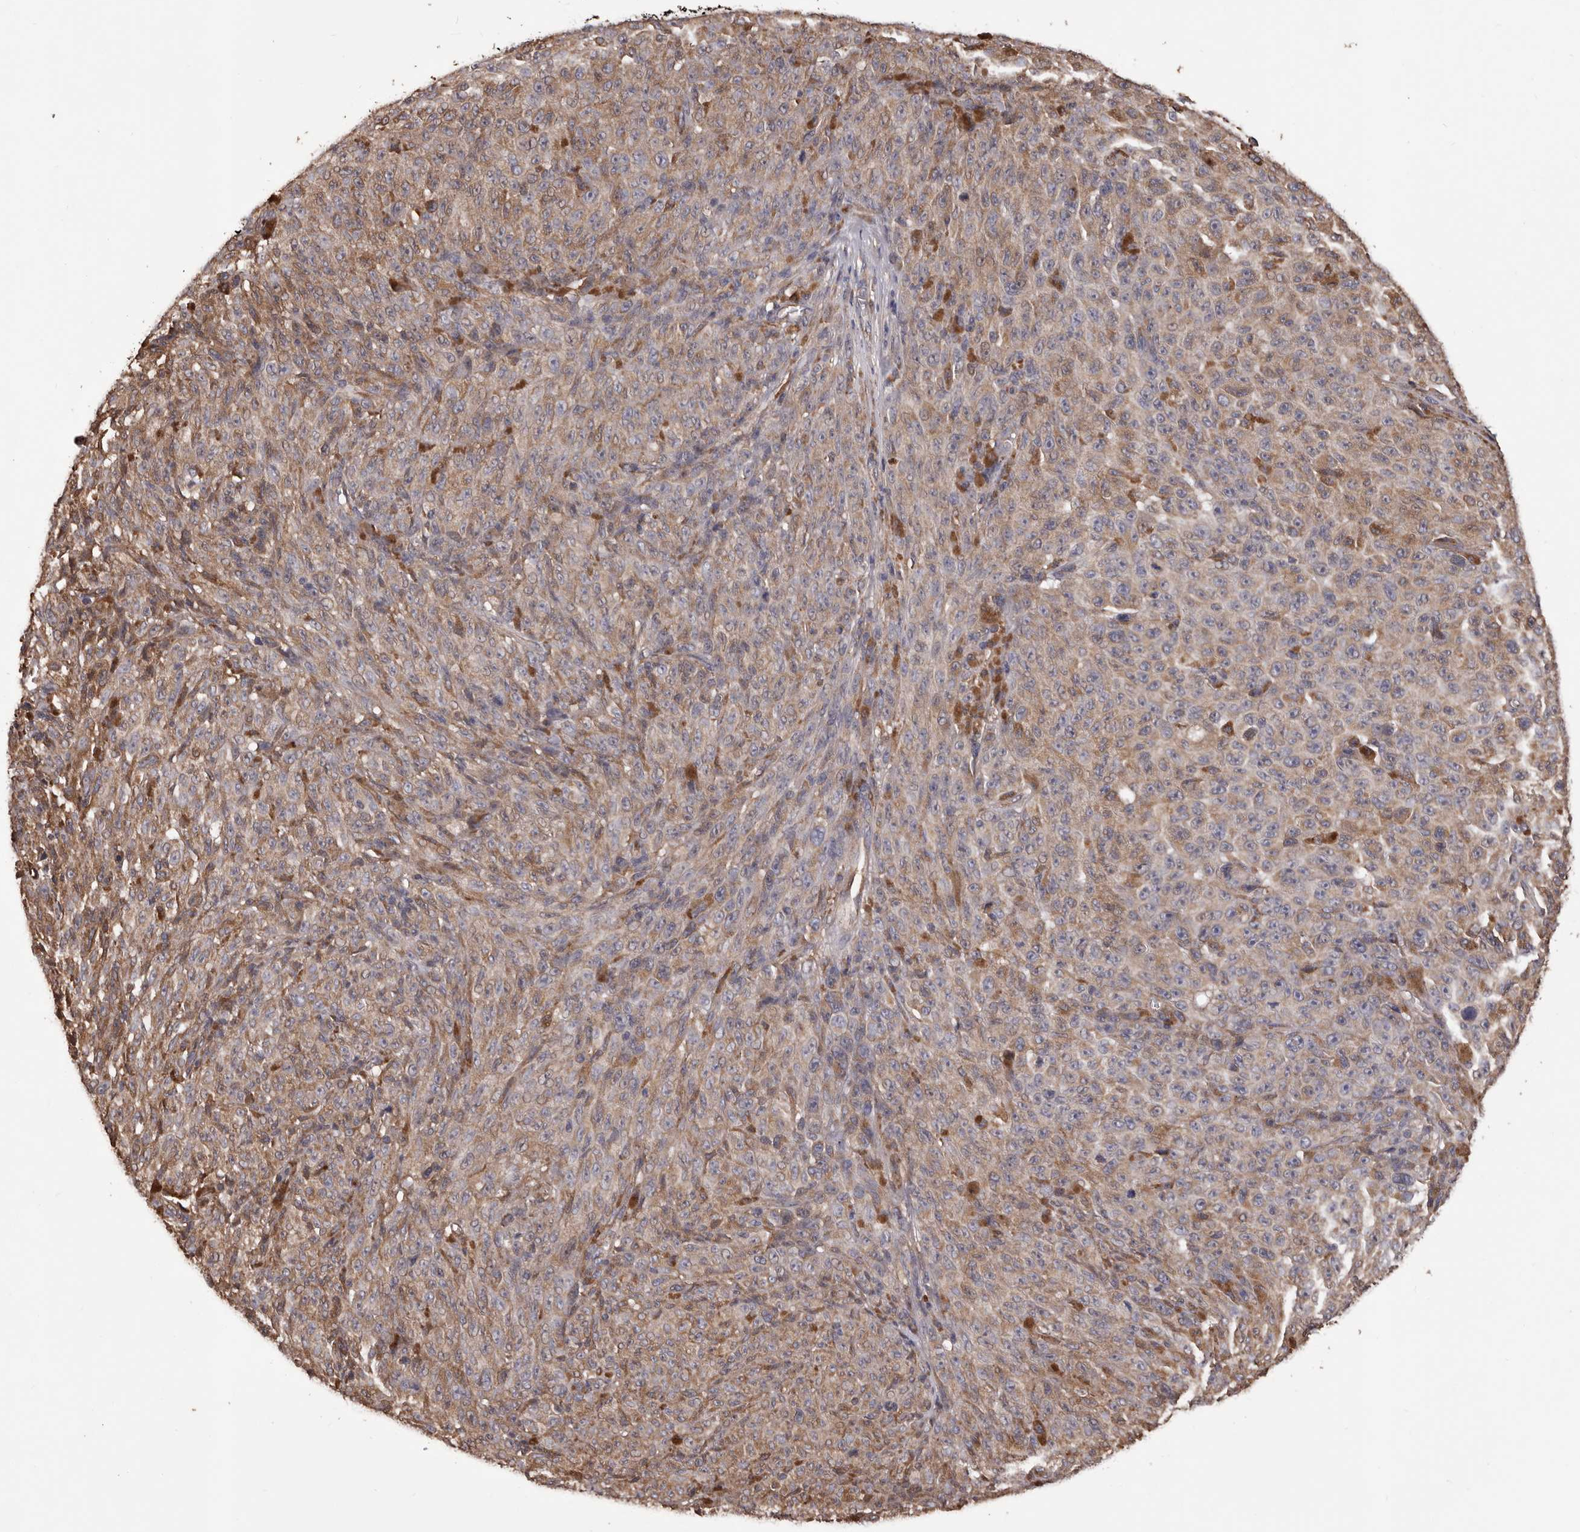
{"staining": {"intensity": "weak", "quantity": ">75%", "location": "cytoplasmic/membranous"}, "tissue": "melanoma", "cell_type": "Tumor cells", "image_type": "cancer", "snomed": [{"axis": "morphology", "description": "Malignant melanoma, NOS"}, {"axis": "topography", "description": "Skin"}], "caption": "The histopathology image exhibits staining of melanoma, revealing weak cytoplasmic/membranous protein staining (brown color) within tumor cells.", "gene": "CEP104", "patient": {"sex": "female", "age": 82}}